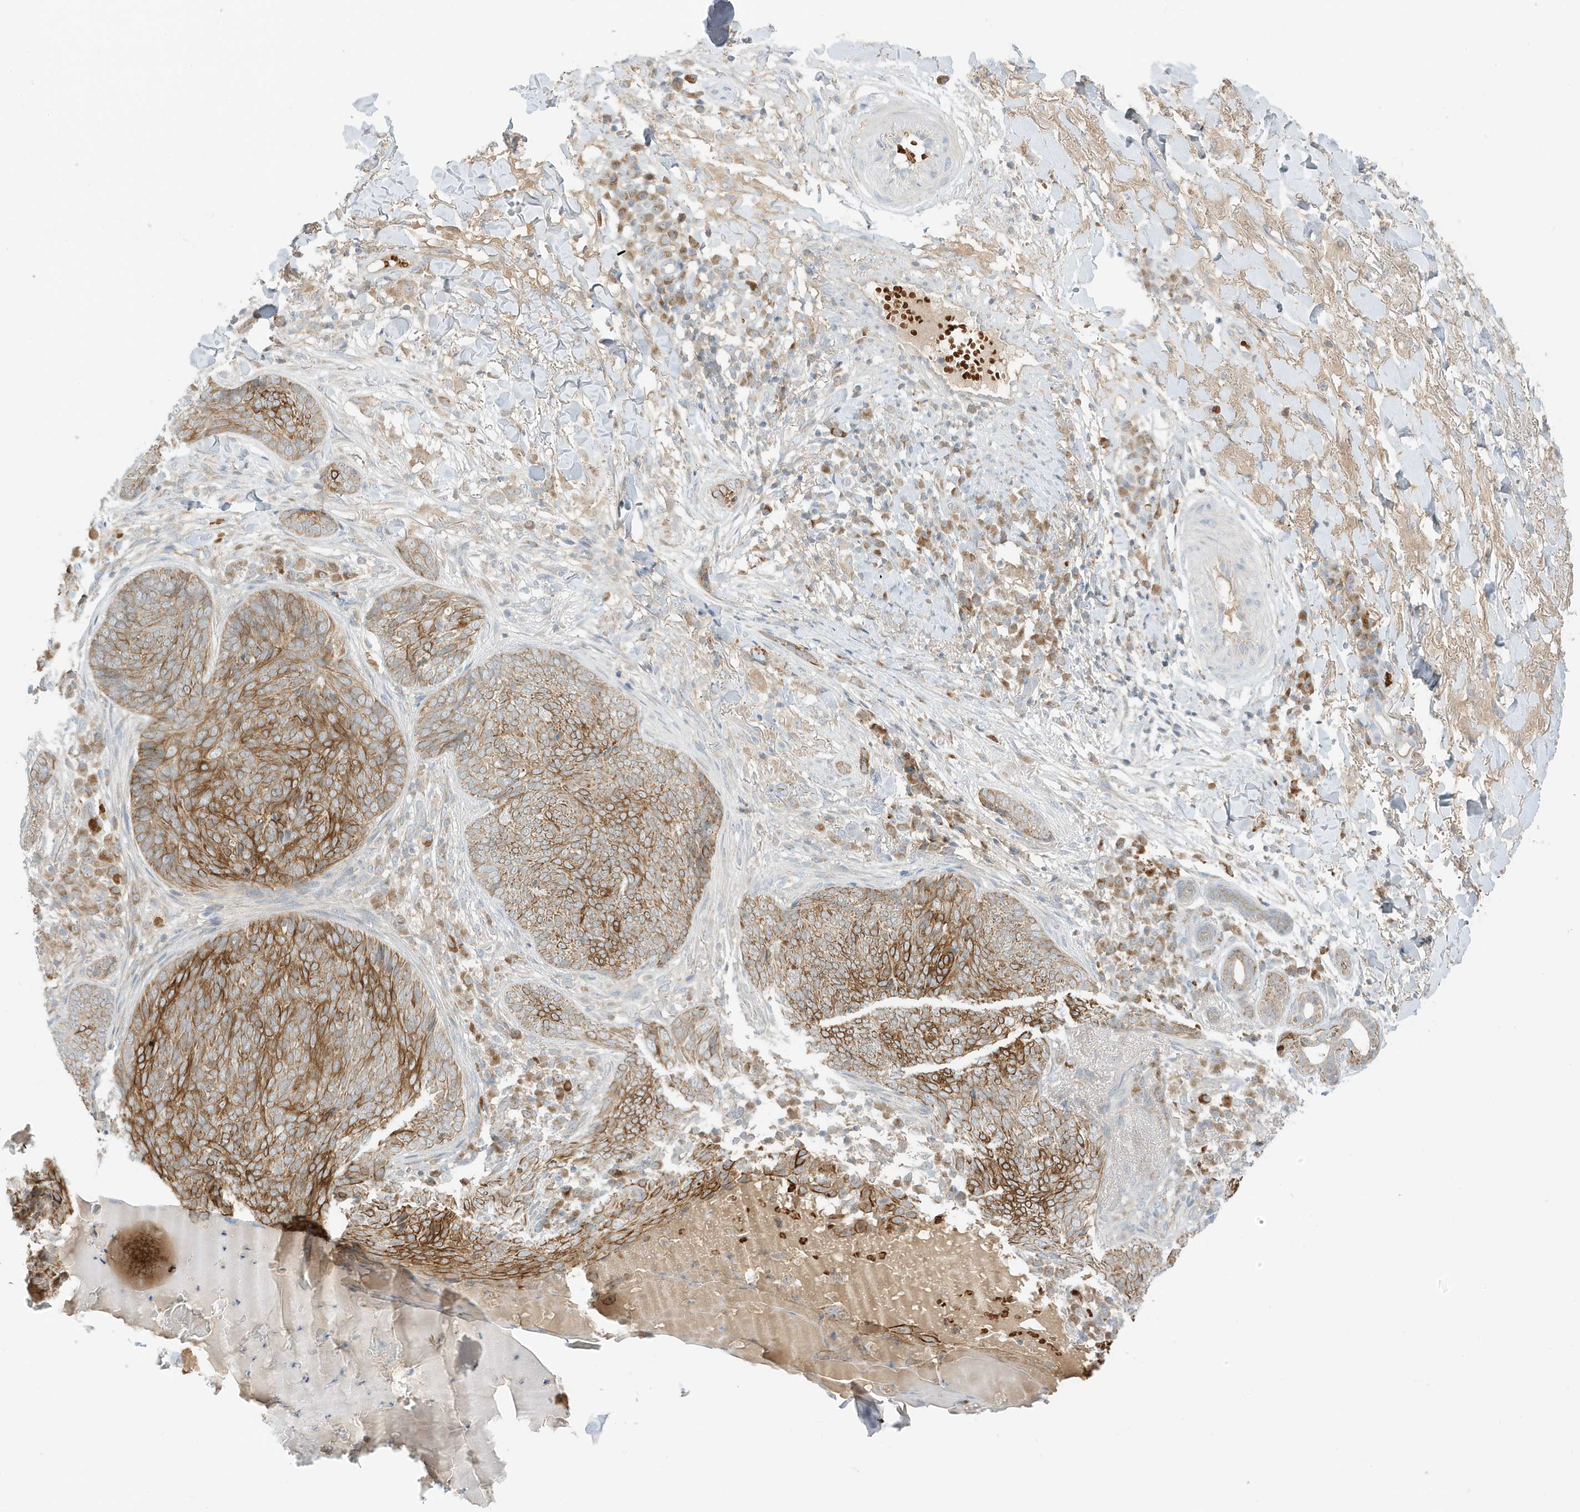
{"staining": {"intensity": "moderate", "quantity": ">75%", "location": "cytoplasmic/membranous"}, "tissue": "skin cancer", "cell_type": "Tumor cells", "image_type": "cancer", "snomed": [{"axis": "morphology", "description": "Basal cell carcinoma"}, {"axis": "topography", "description": "Skin"}], "caption": "Immunohistochemistry of basal cell carcinoma (skin) reveals medium levels of moderate cytoplasmic/membranous expression in about >75% of tumor cells.", "gene": "NPPC", "patient": {"sex": "male", "age": 85}}